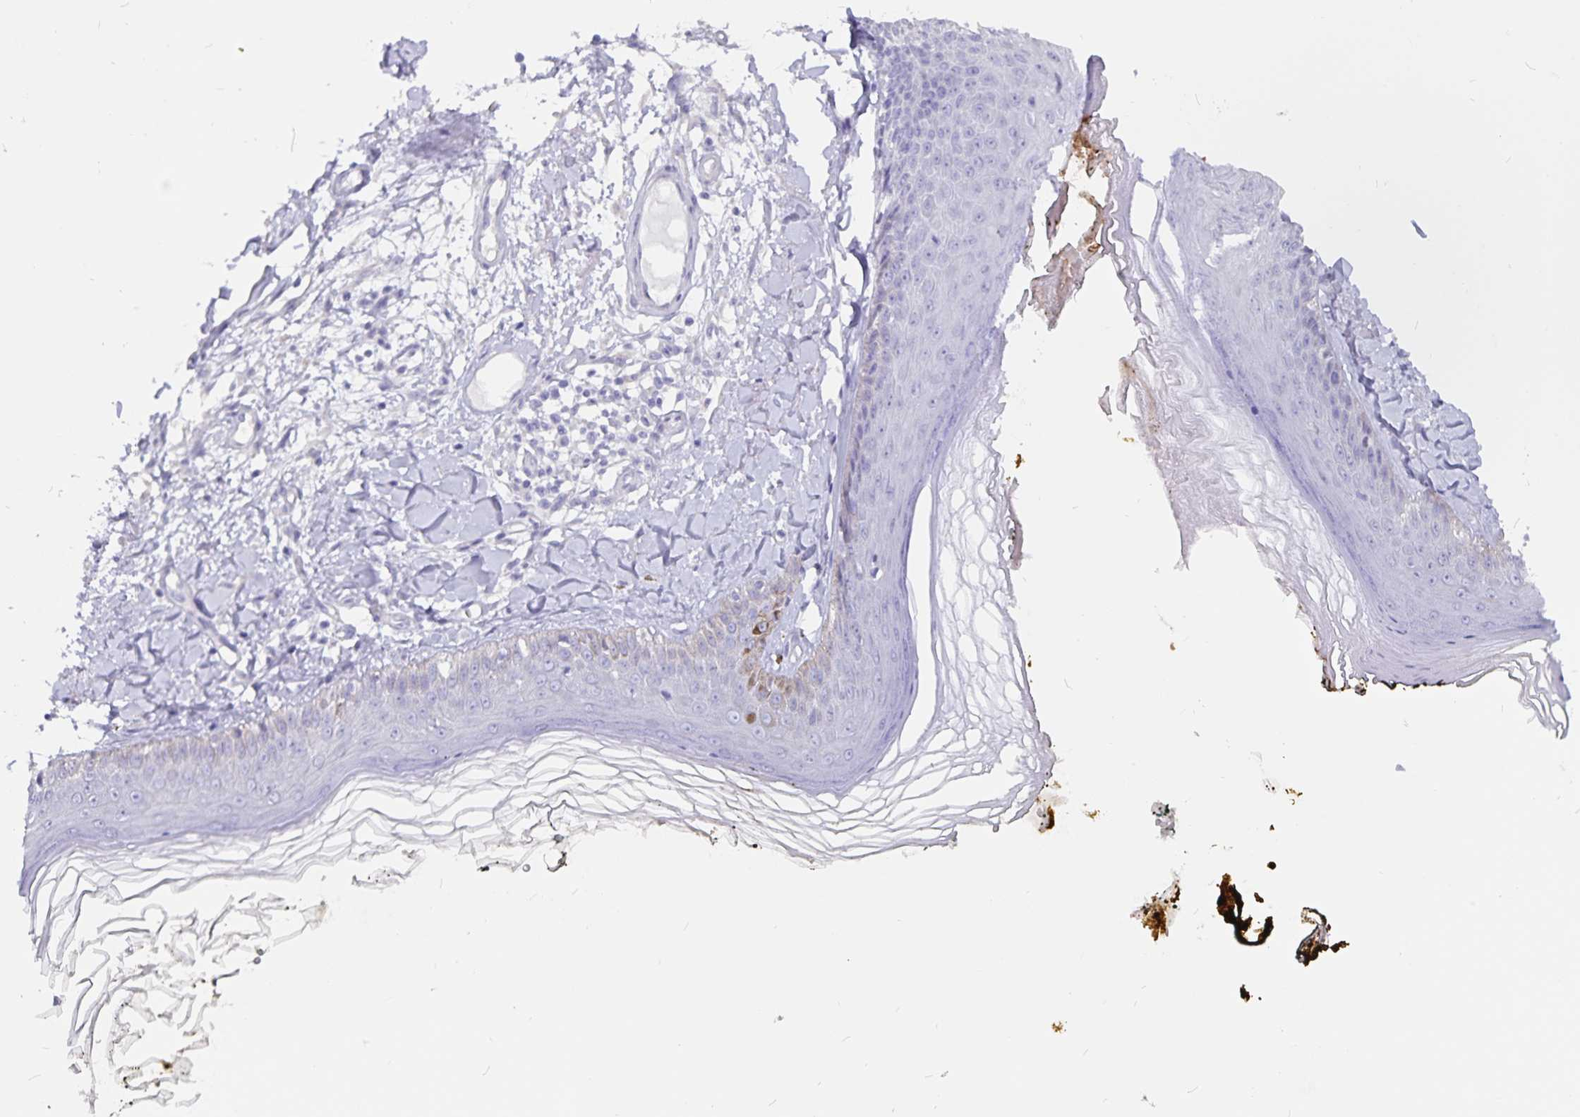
{"staining": {"intensity": "negative", "quantity": "none", "location": "none"}, "tissue": "skin", "cell_type": "Fibroblasts", "image_type": "normal", "snomed": [{"axis": "morphology", "description": "Normal tissue, NOS"}, {"axis": "topography", "description": "Skin"}], "caption": "This micrograph is of benign skin stained with immunohistochemistry to label a protein in brown with the nuclei are counter-stained blue. There is no staining in fibroblasts.", "gene": "SNTN", "patient": {"sex": "male", "age": 76}}